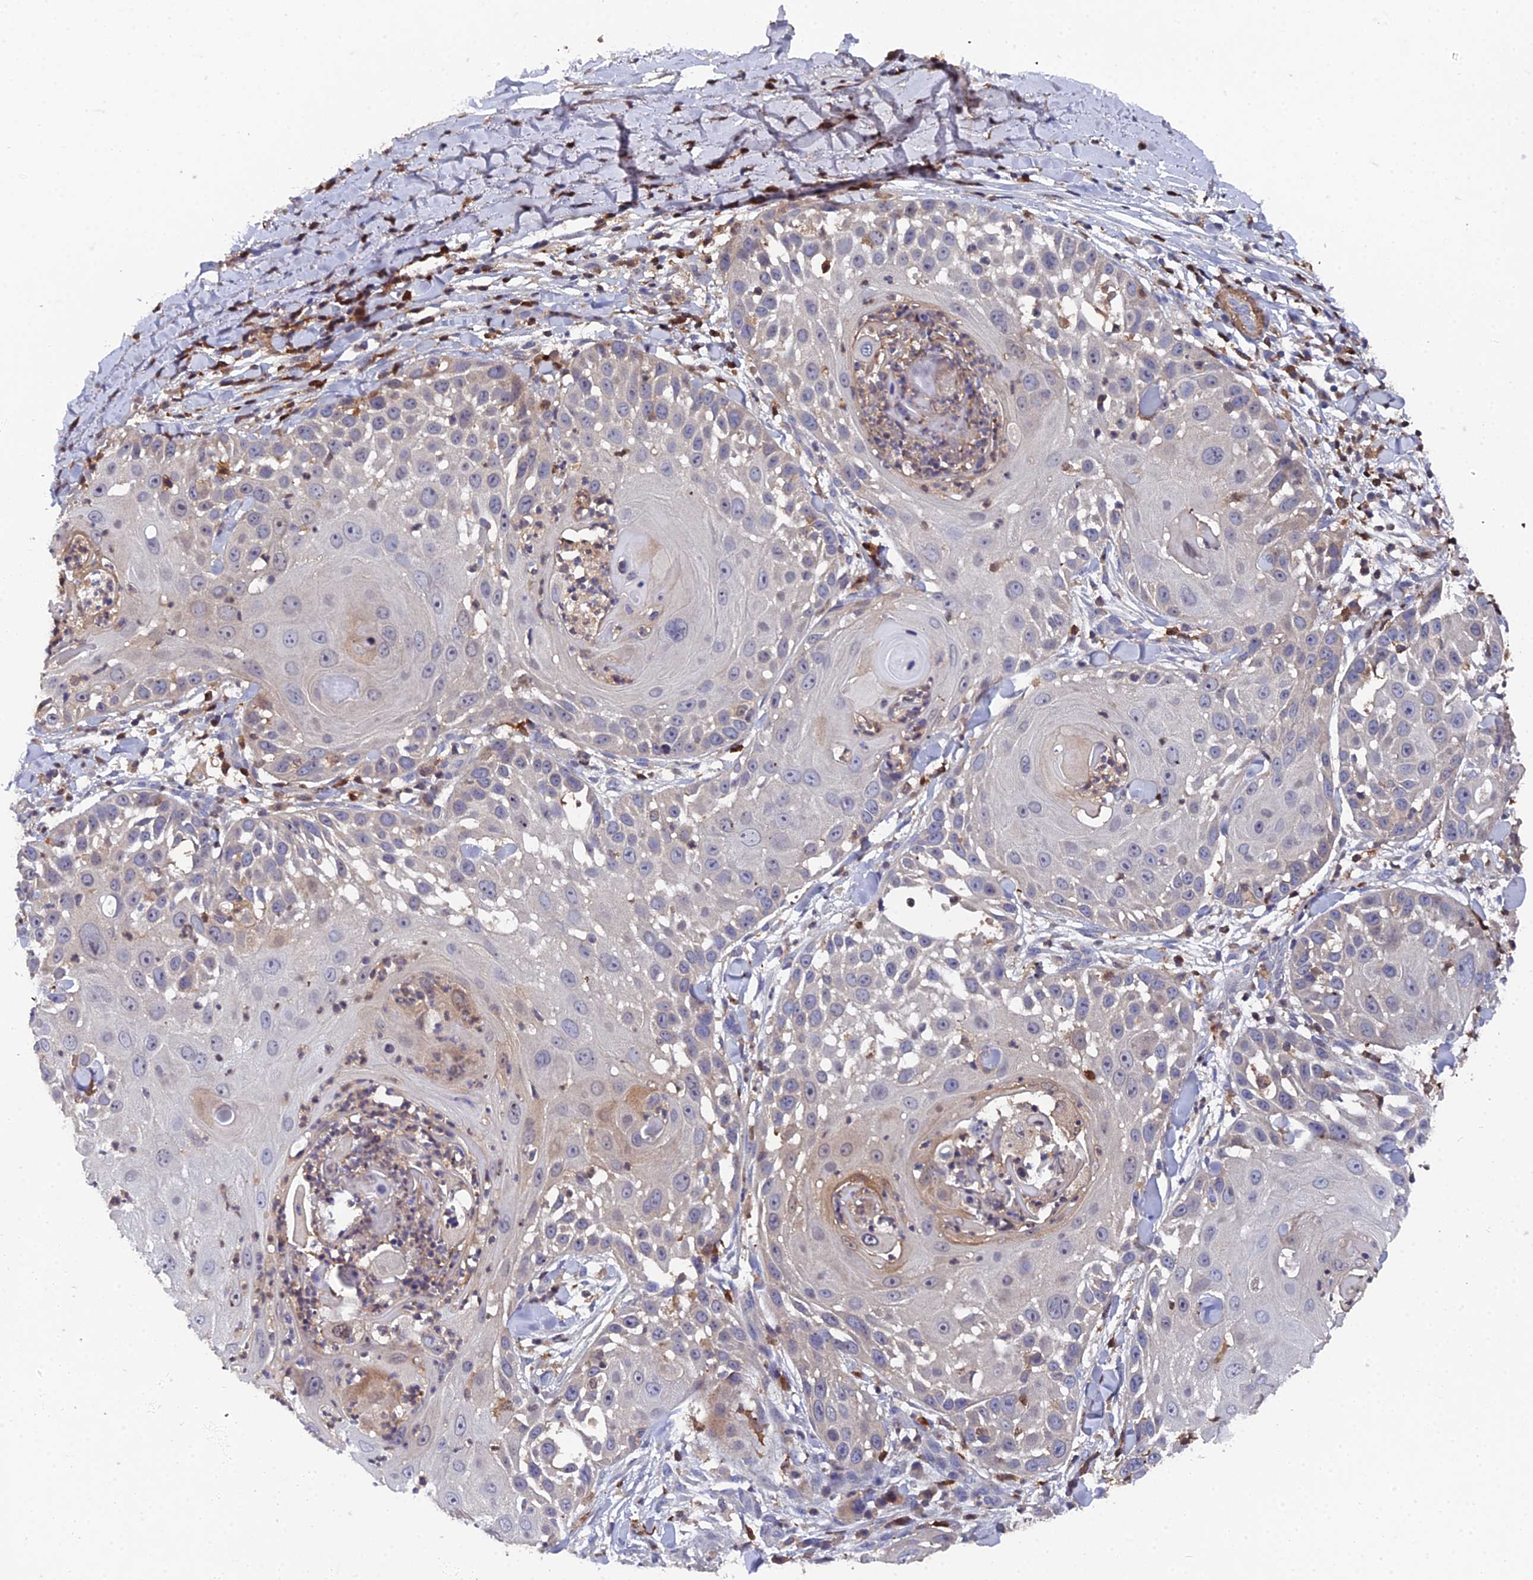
{"staining": {"intensity": "weak", "quantity": "<25%", "location": "cytoplasmic/membranous"}, "tissue": "skin cancer", "cell_type": "Tumor cells", "image_type": "cancer", "snomed": [{"axis": "morphology", "description": "Squamous cell carcinoma, NOS"}, {"axis": "topography", "description": "Skin"}], "caption": "Histopathology image shows no significant protein positivity in tumor cells of skin squamous cell carcinoma. (Immunohistochemistry (ihc), brightfield microscopy, high magnification).", "gene": "GALK2", "patient": {"sex": "female", "age": 44}}